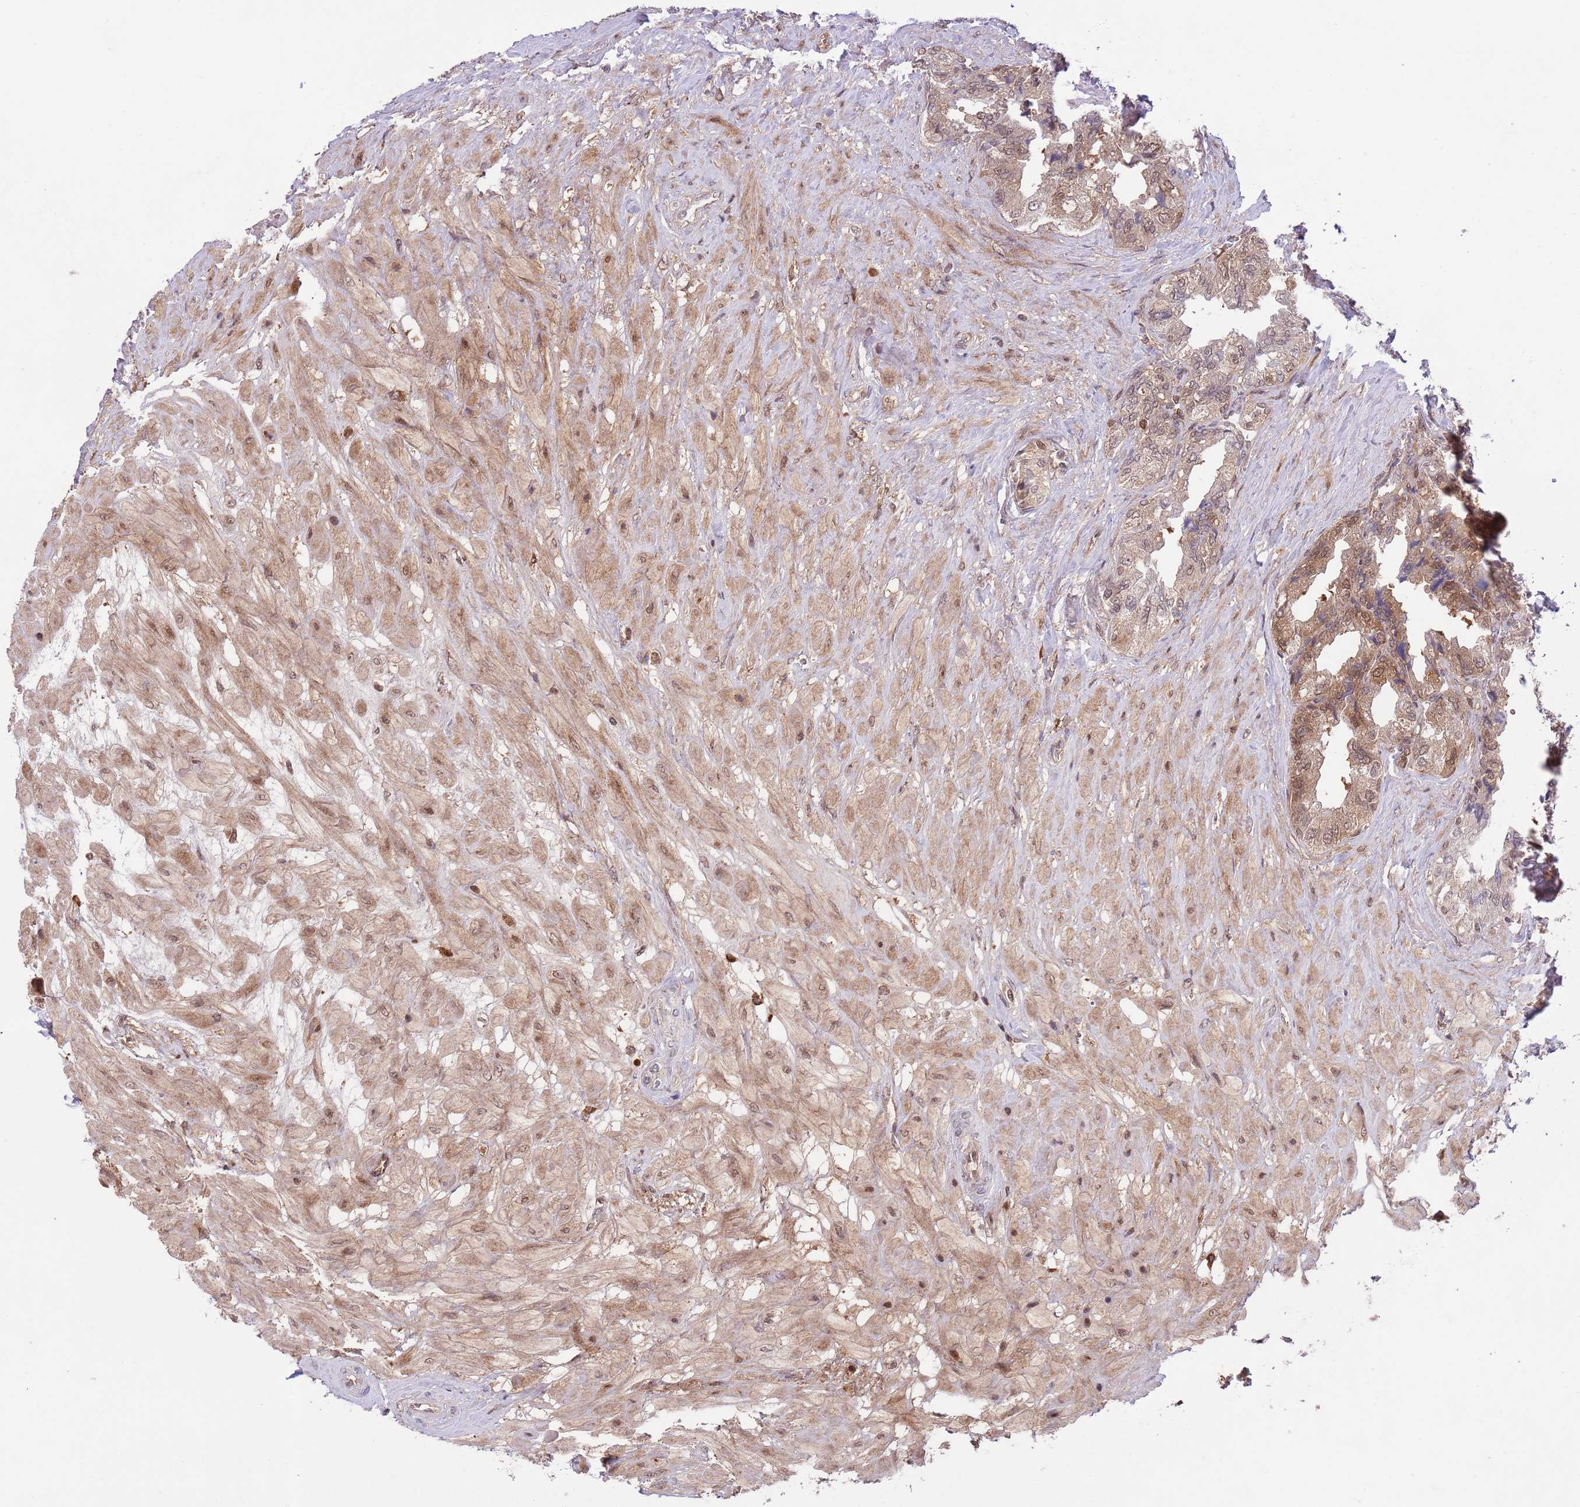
{"staining": {"intensity": "moderate", "quantity": ">75%", "location": "cytoplasmic/membranous,nuclear"}, "tissue": "seminal vesicle", "cell_type": "Glandular cells", "image_type": "normal", "snomed": [{"axis": "morphology", "description": "Normal tissue, NOS"}, {"axis": "topography", "description": "Seminal veicle"}, {"axis": "topography", "description": "Peripheral nerve tissue"}], "caption": "Protein analysis of unremarkable seminal vesicle shows moderate cytoplasmic/membranous,nuclear staining in approximately >75% of glandular cells. Ihc stains the protein in brown and the nuclei are stained blue.", "gene": "HDHD2", "patient": {"sex": "male", "age": 60}}